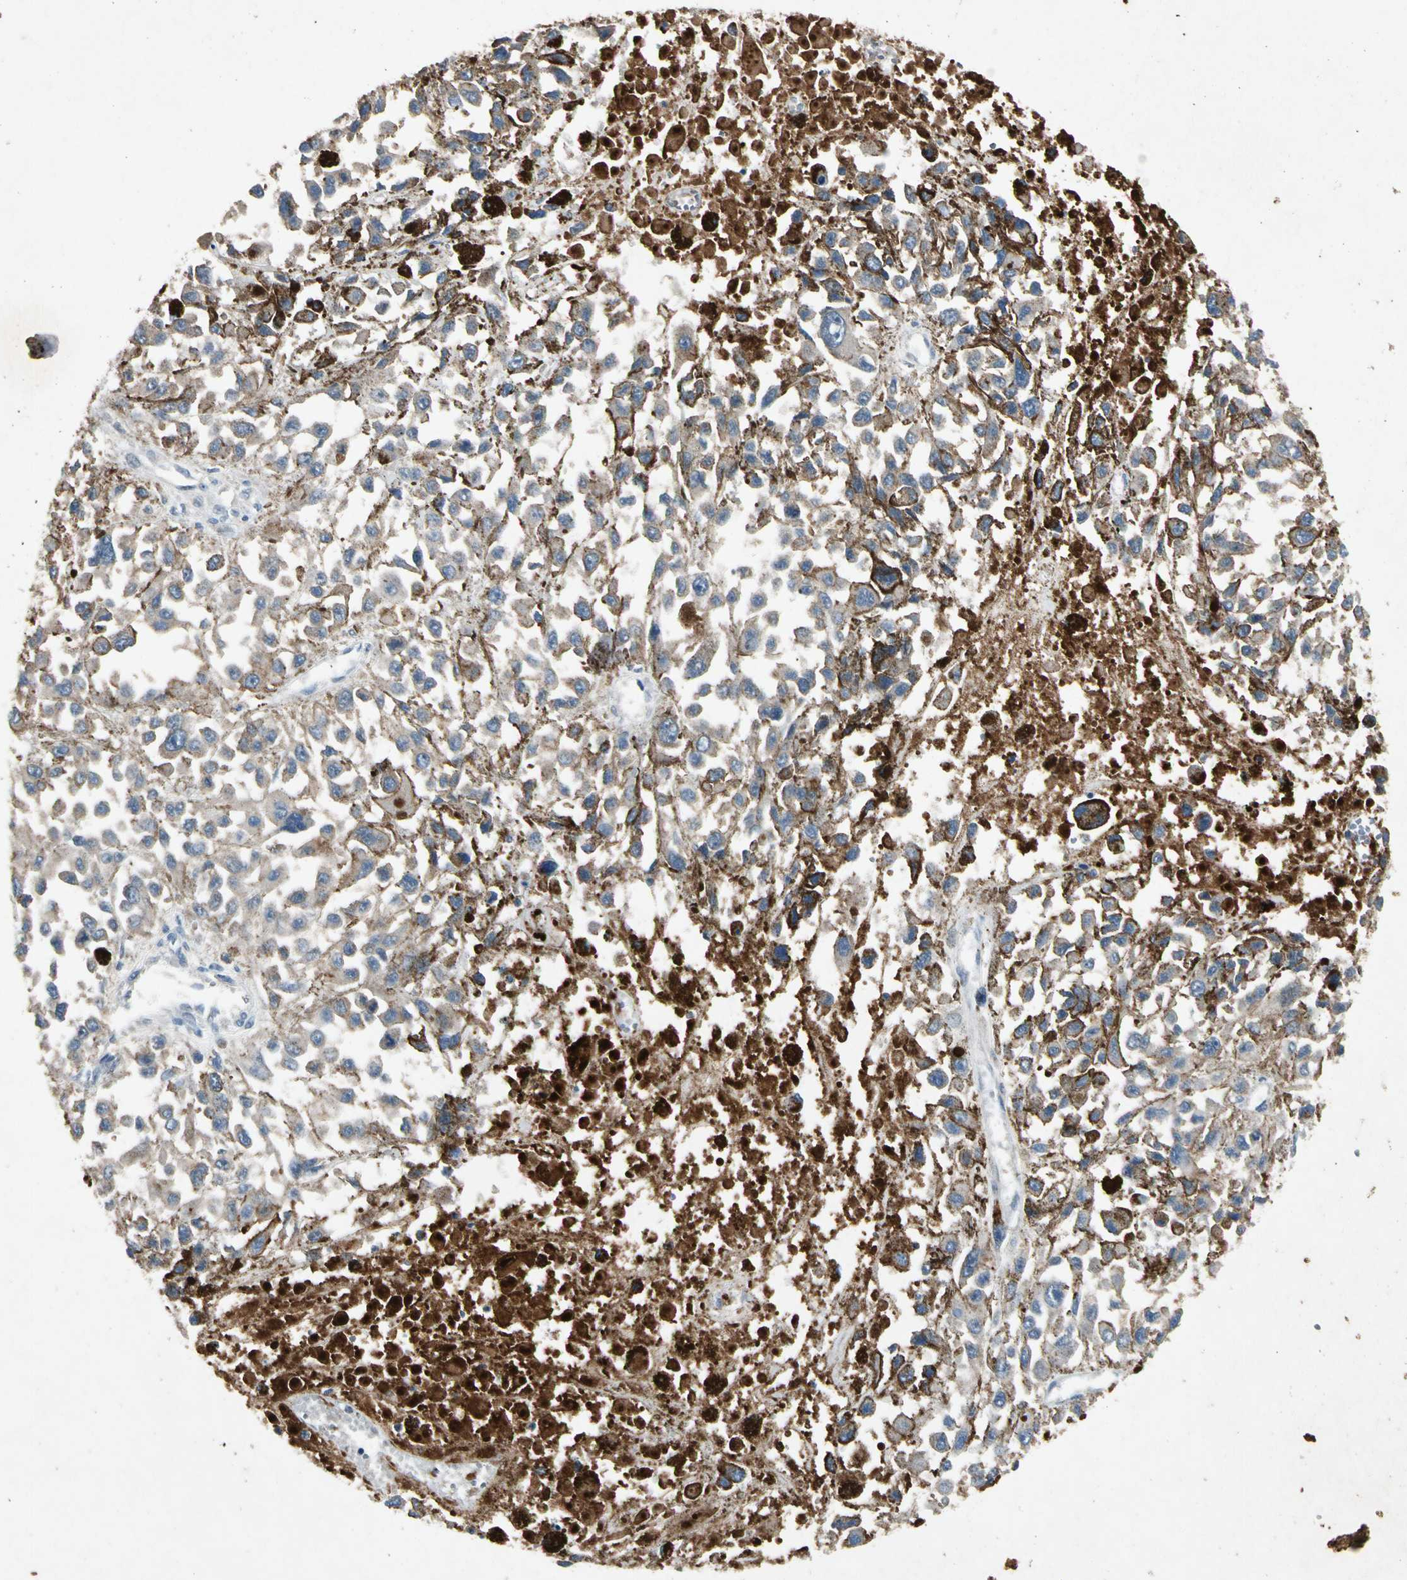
{"staining": {"intensity": "moderate", "quantity": "25%-75%", "location": "cytoplasmic/membranous"}, "tissue": "melanoma", "cell_type": "Tumor cells", "image_type": "cancer", "snomed": [{"axis": "morphology", "description": "Malignant melanoma, Metastatic site"}, {"axis": "topography", "description": "Lymph node"}], "caption": "A high-resolution micrograph shows immunohistochemistry staining of melanoma, which exhibits moderate cytoplasmic/membranous expression in approximately 25%-75% of tumor cells.", "gene": "GPLD1", "patient": {"sex": "male", "age": 59}}